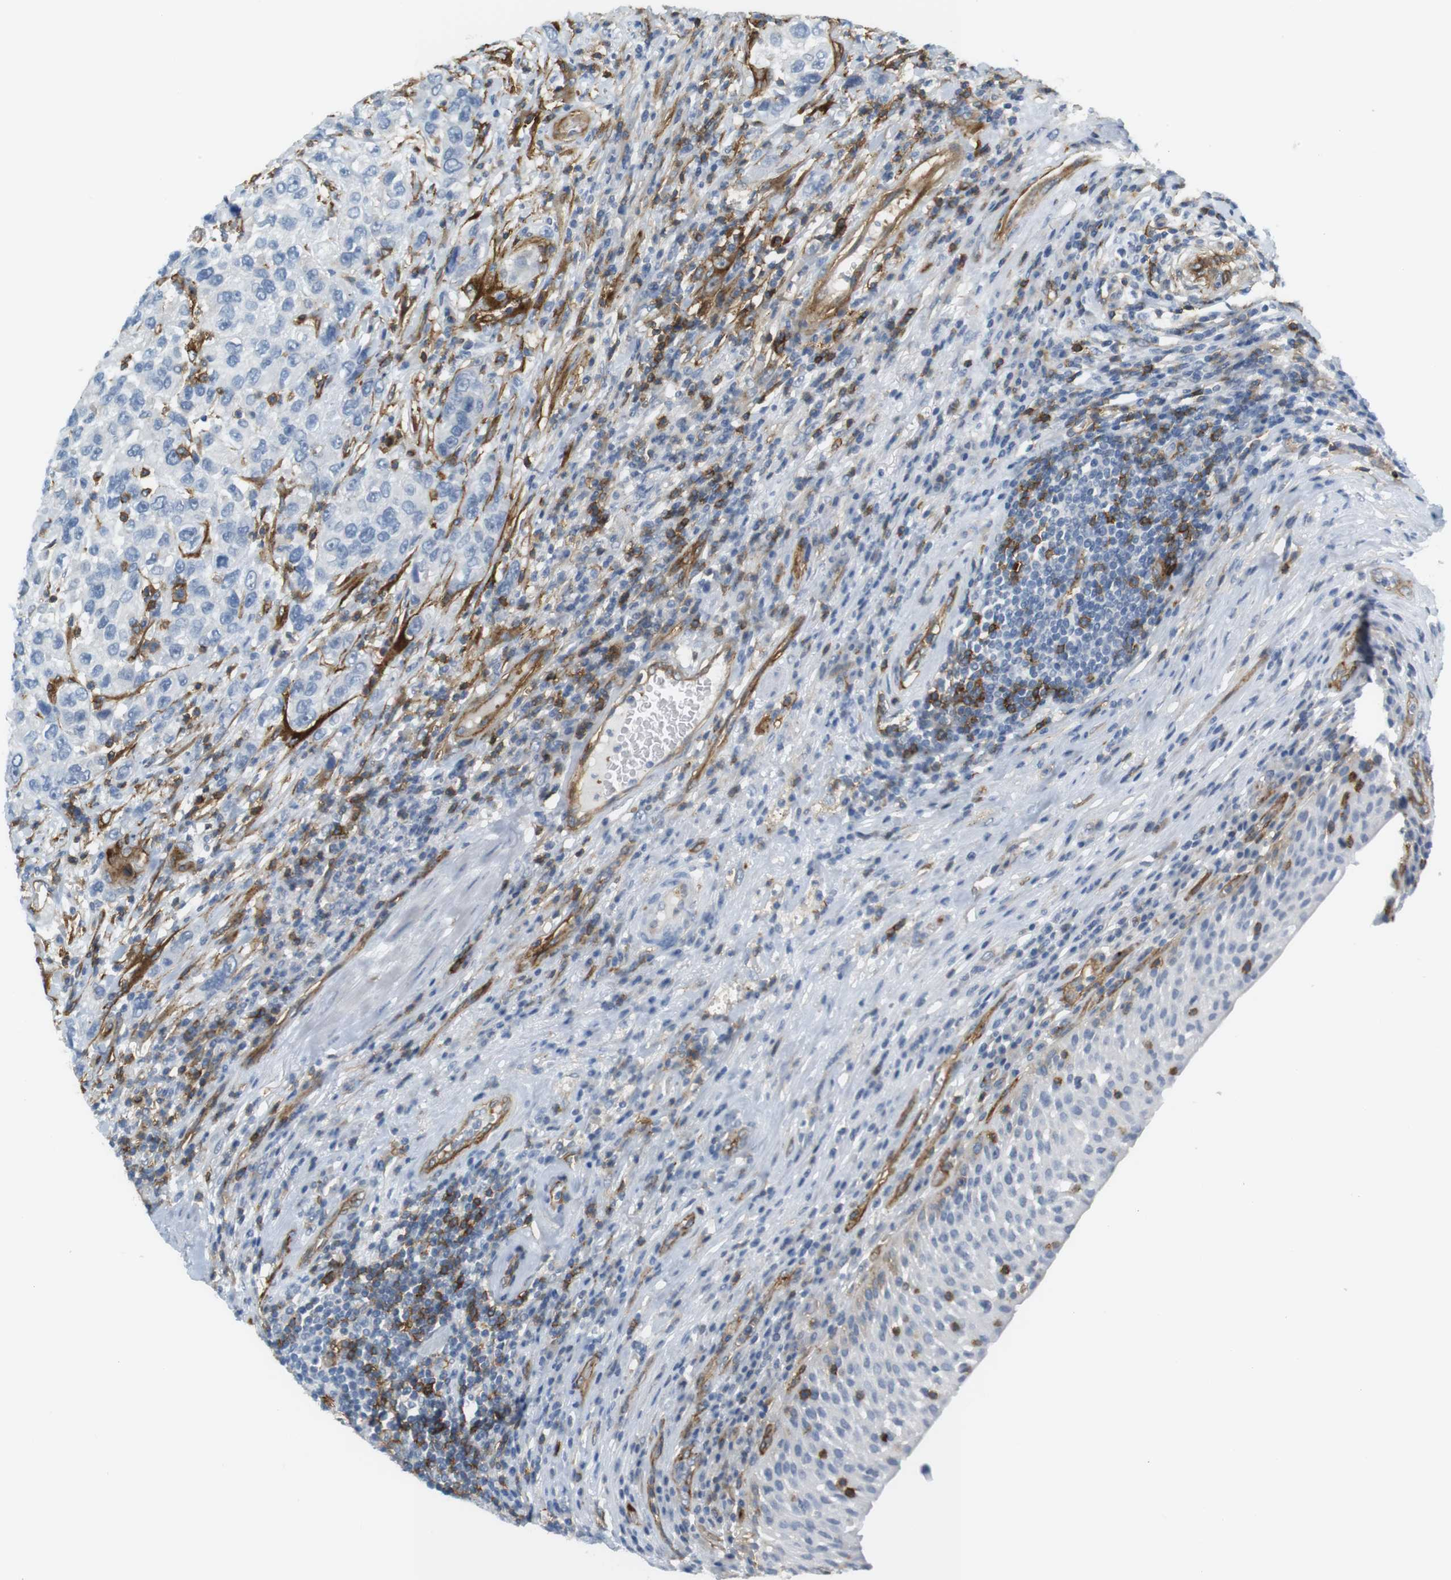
{"staining": {"intensity": "negative", "quantity": "none", "location": "none"}, "tissue": "urothelial cancer", "cell_type": "Tumor cells", "image_type": "cancer", "snomed": [{"axis": "morphology", "description": "Urothelial carcinoma, High grade"}, {"axis": "topography", "description": "Urinary bladder"}], "caption": "DAB (3,3'-diaminobenzidine) immunohistochemical staining of human urothelial carcinoma (high-grade) exhibits no significant expression in tumor cells.", "gene": "F2R", "patient": {"sex": "female", "age": 80}}